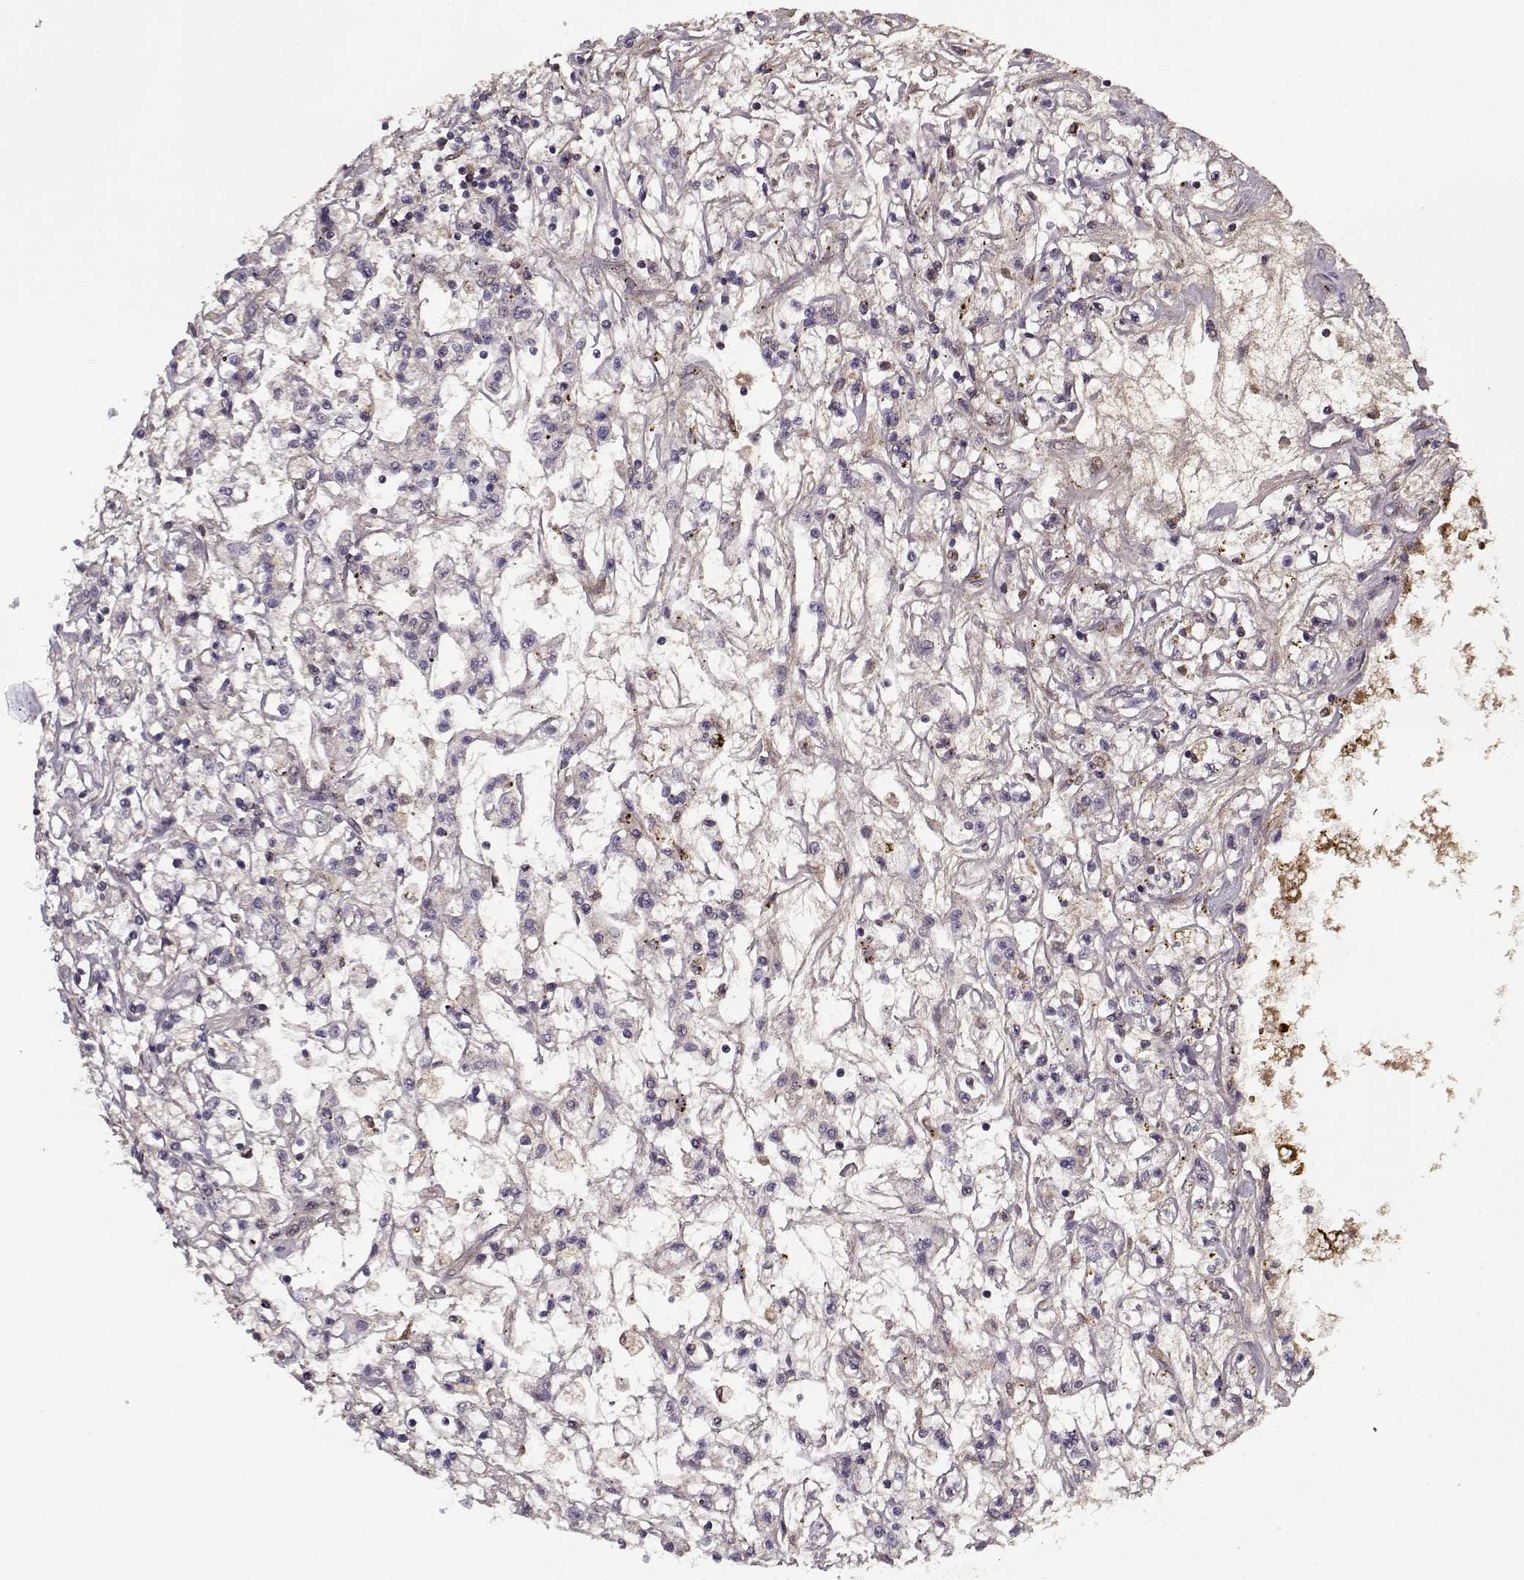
{"staining": {"intensity": "negative", "quantity": "none", "location": "none"}, "tissue": "renal cancer", "cell_type": "Tumor cells", "image_type": "cancer", "snomed": [{"axis": "morphology", "description": "Adenocarcinoma, NOS"}, {"axis": "topography", "description": "Kidney"}], "caption": "The micrograph reveals no significant staining in tumor cells of adenocarcinoma (renal).", "gene": "LUM", "patient": {"sex": "female", "age": 59}}